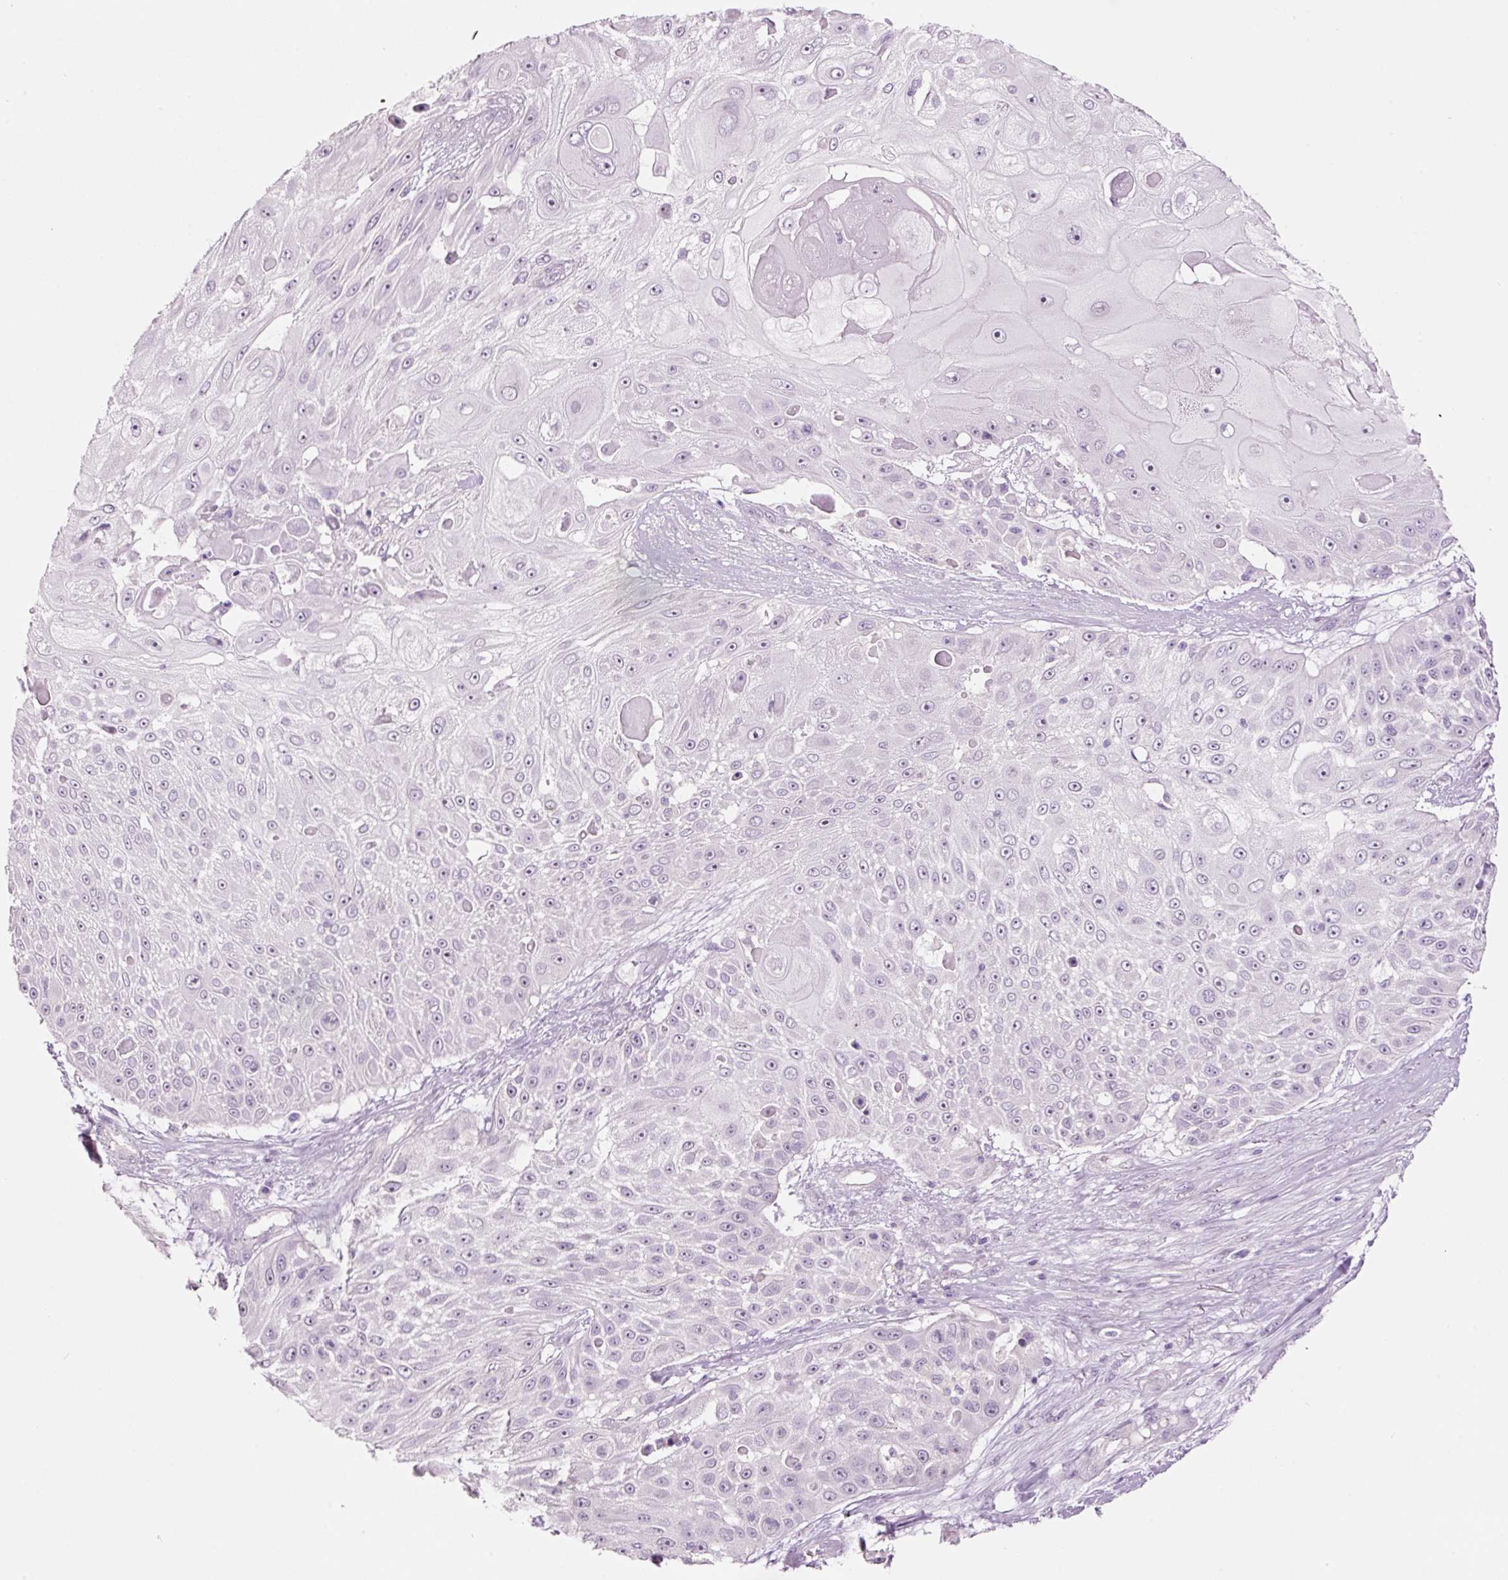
{"staining": {"intensity": "weak", "quantity": "25%-75%", "location": "nuclear"}, "tissue": "skin cancer", "cell_type": "Tumor cells", "image_type": "cancer", "snomed": [{"axis": "morphology", "description": "Squamous cell carcinoma, NOS"}, {"axis": "topography", "description": "Skin"}], "caption": "Immunohistochemical staining of human squamous cell carcinoma (skin) exhibits low levels of weak nuclear protein staining in about 25%-75% of tumor cells. (IHC, brightfield microscopy, high magnification).", "gene": "GCG", "patient": {"sex": "female", "age": 86}}